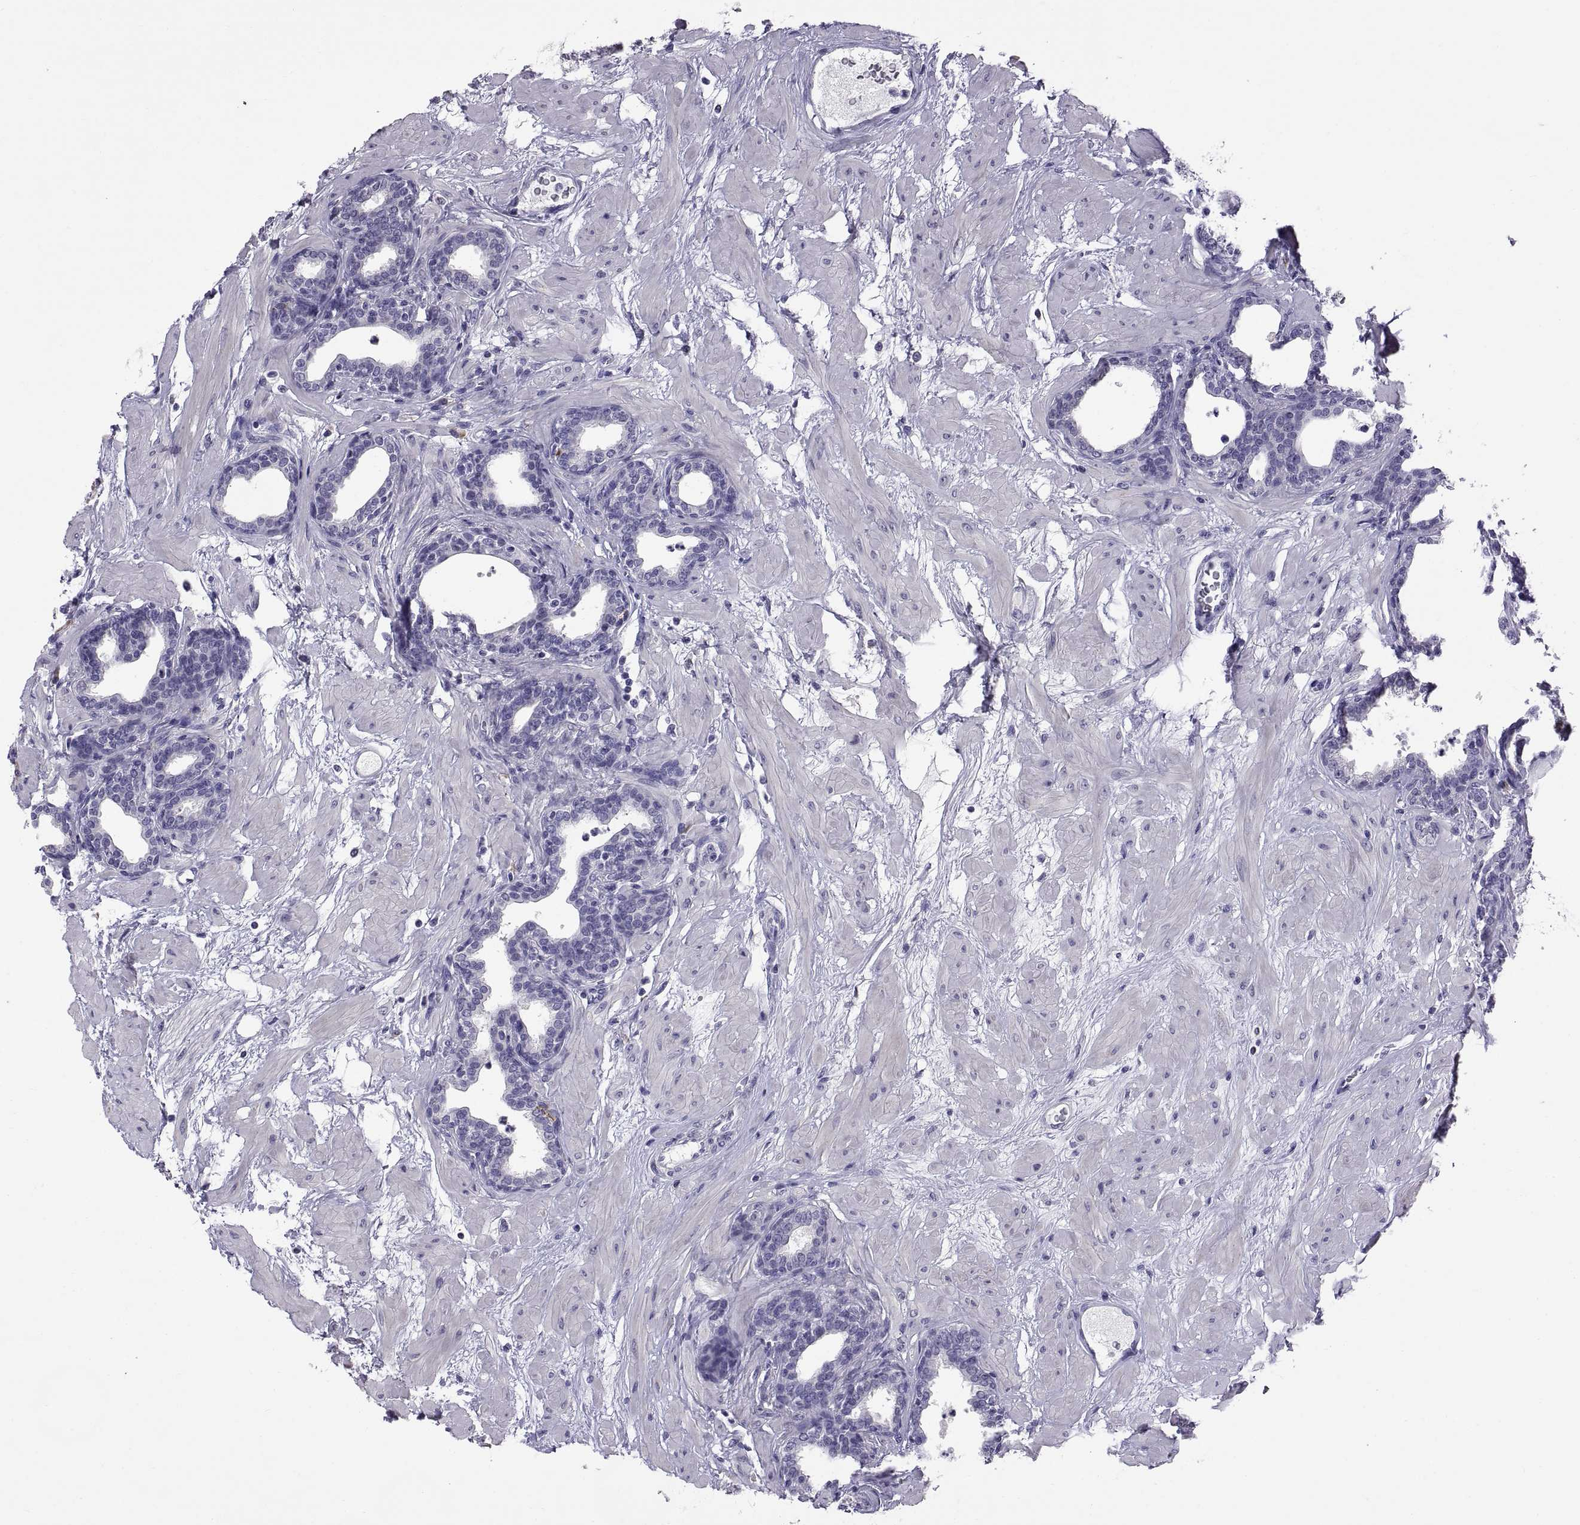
{"staining": {"intensity": "negative", "quantity": "none", "location": "none"}, "tissue": "prostate", "cell_type": "Glandular cells", "image_type": "normal", "snomed": [{"axis": "morphology", "description": "Normal tissue, NOS"}, {"axis": "topography", "description": "Prostate"}], "caption": "The histopathology image shows no staining of glandular cells in unremarkable prostate. (DAB (3,3'-diaminobenzidine) immunohistochemistry (IHC) visualized using brightfield microscopy, high magnification).", "gene": "MAGEB18", "patient": {"sex": "male", "age": 37}}